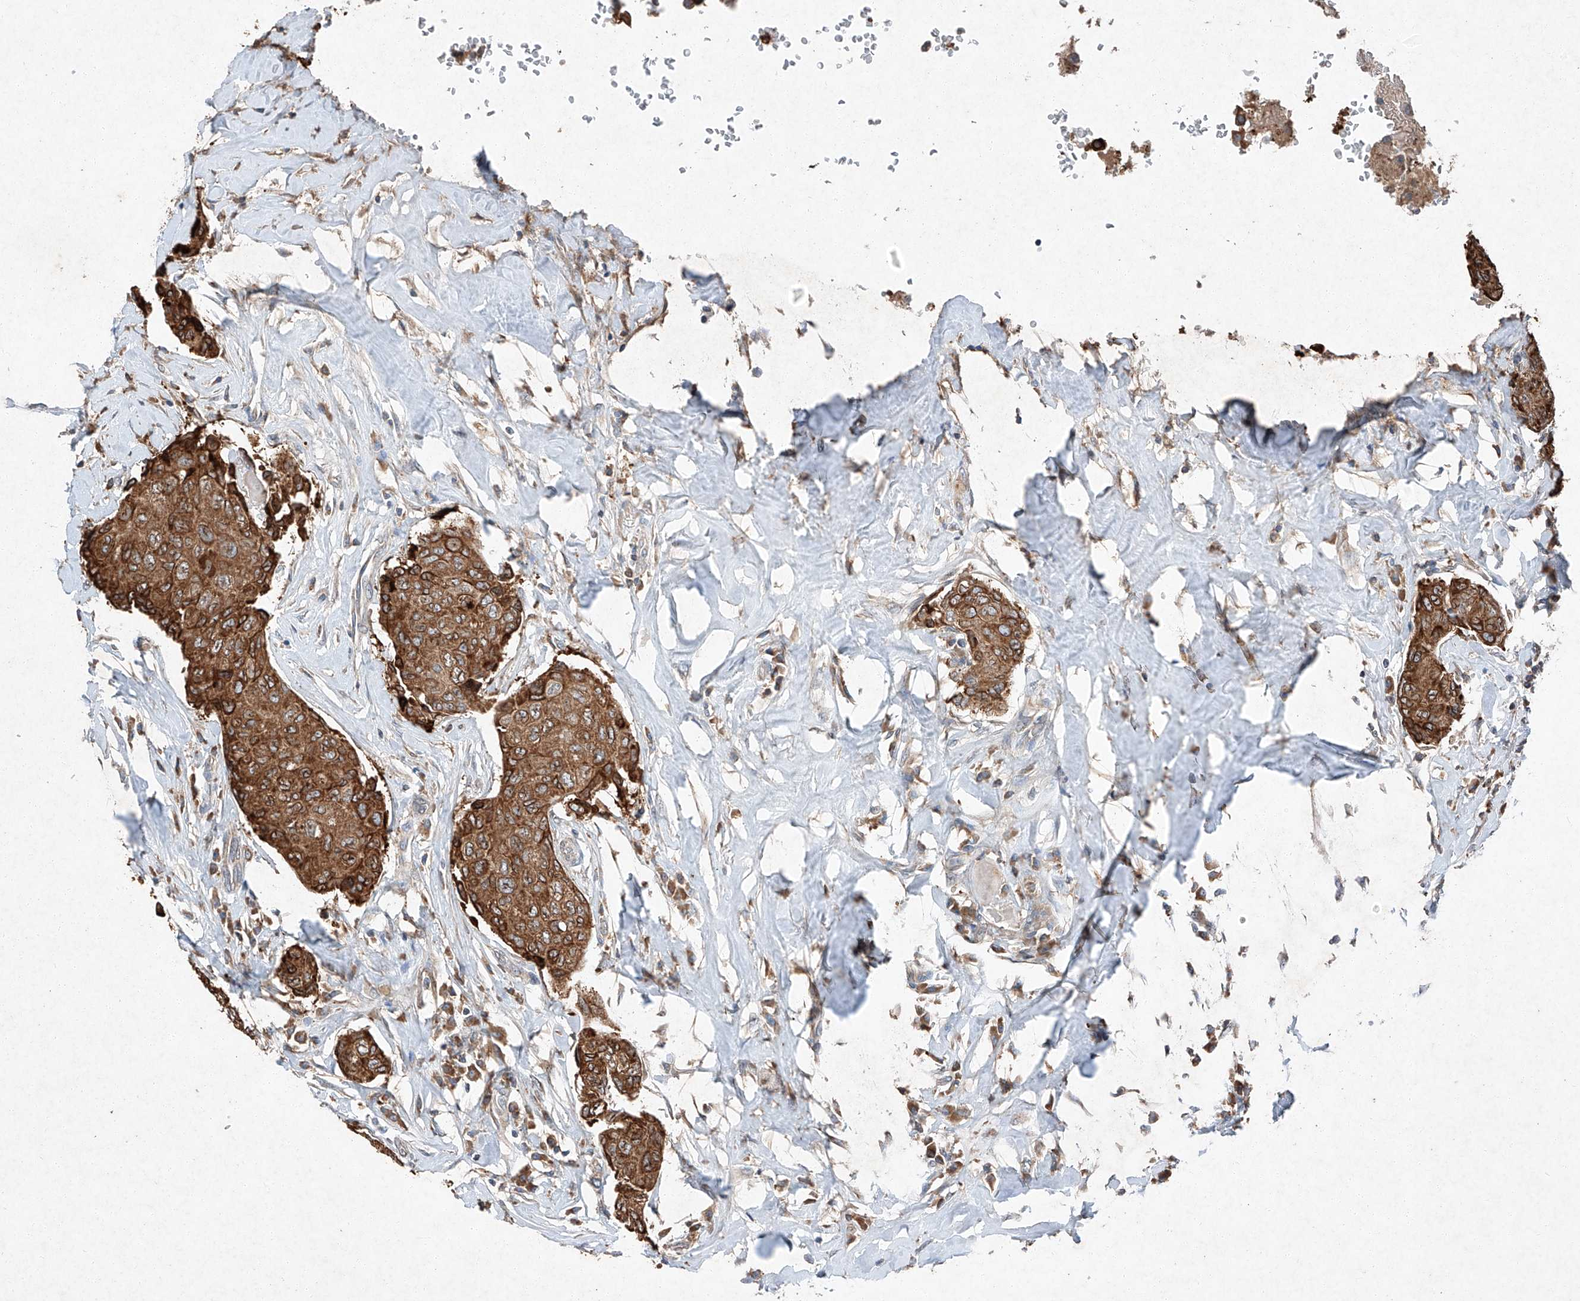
{"staining": {"intensity": "strong", "quantity": ">75%", "location": "cytoplasmic/membranous"}, "tissue": "breast cancer", "cell_type": "Tumor cells", "image_type": "cancer", "snomed": [{"axis": "morphology", "description": "Duct carcinoma"}, {"axis": "topography", "description": "Breast"}], "caption": "Breast cancer (infiltrating ductal carcinoma) stained for a protein (brown) displays strong cytoplasmic/membranous positive positivity in approximately >75% of tumor cells.", "gene": "RUSC1", "patient": {"sex": "female", "age": 80}}